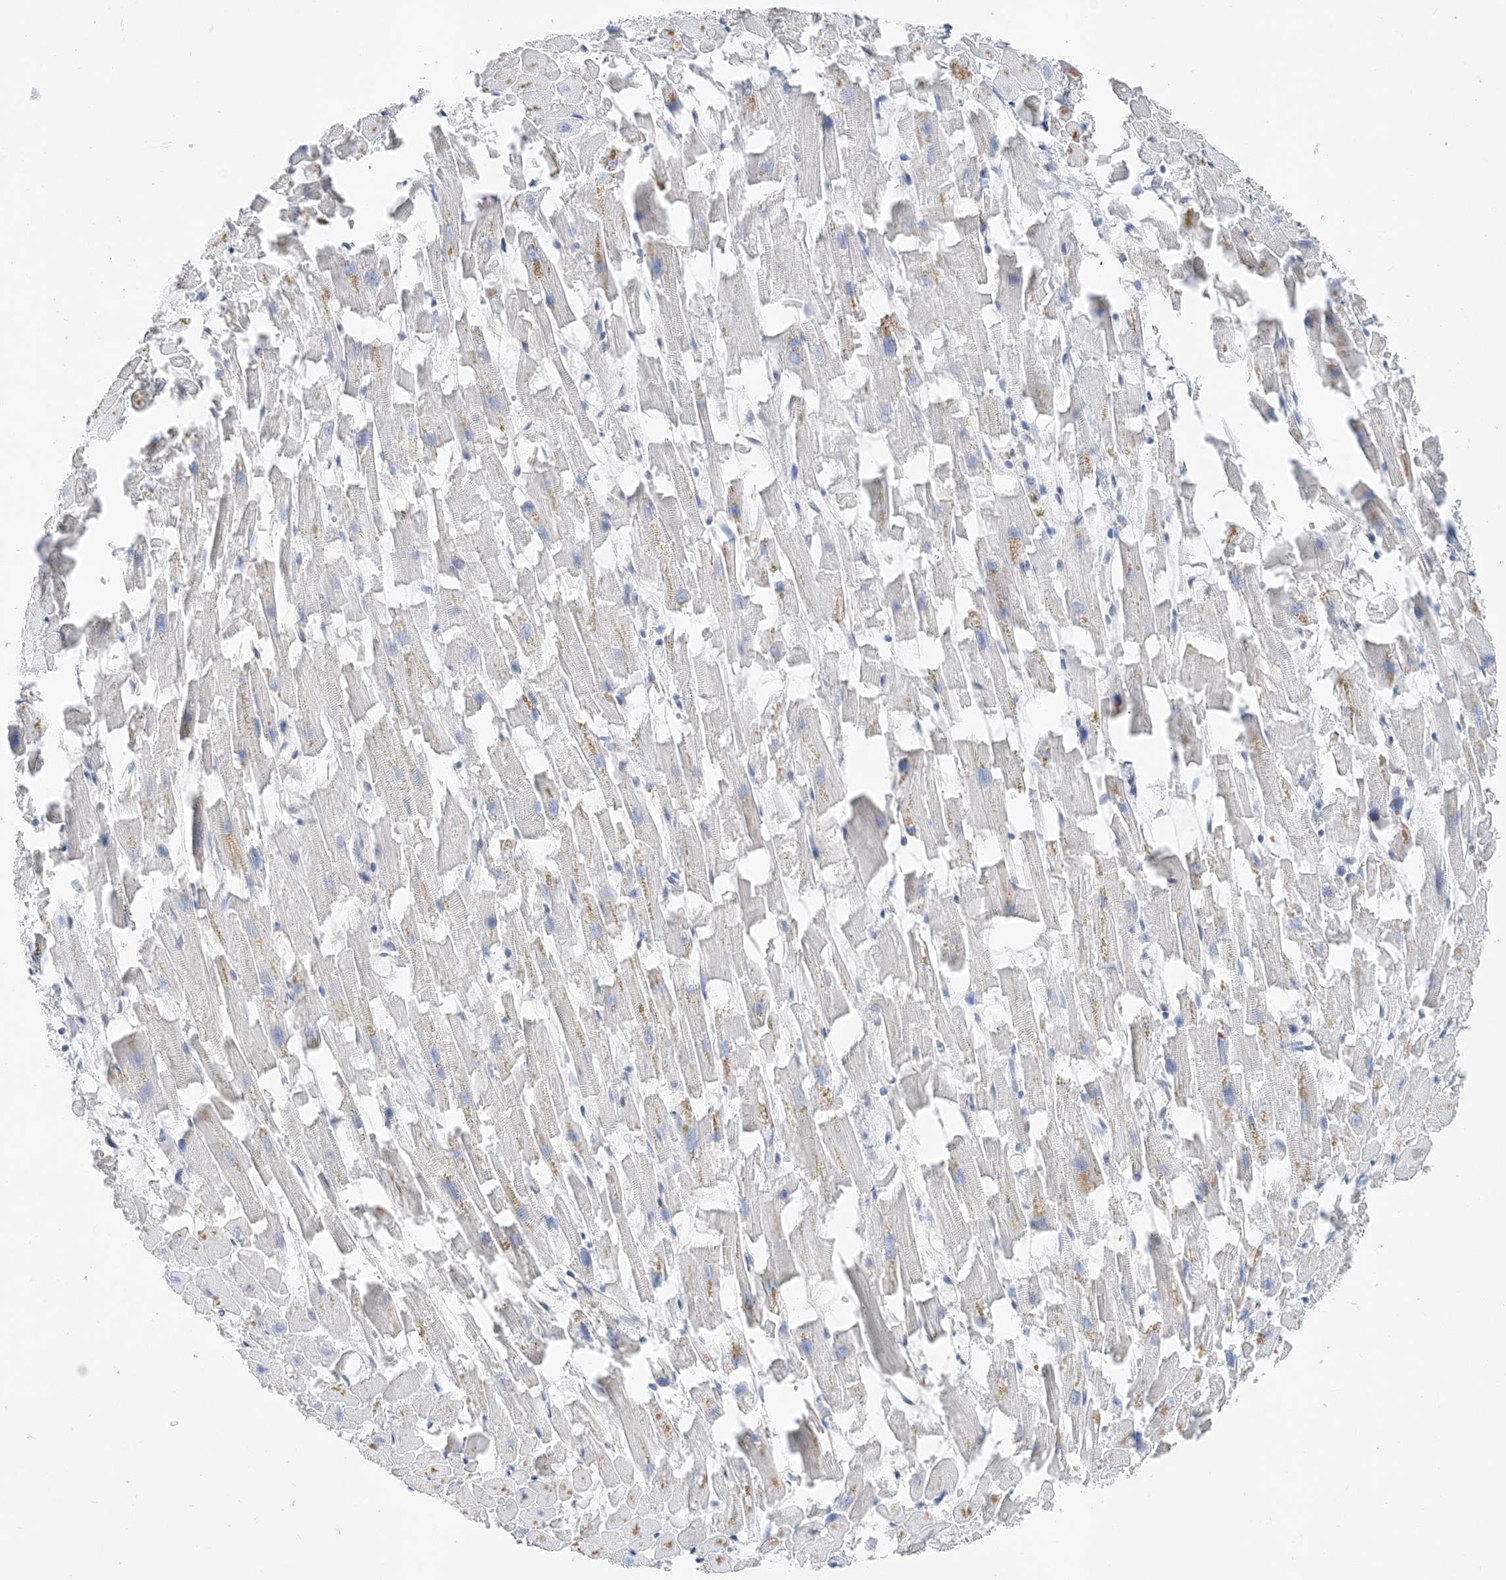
{"staining": {"intensity": "negative", "quantity": "none", "location": "none"}, "tissue": "heart muscle", "cell_type": "Cardiomyocytes", "image_type": "normal", "snomed": [{"axis": "morphology", "description": "Normal tissue, NOS"}, {"axis": "topography", "description": "Heart"}], "caption": "This is an immunohistochemistry photomicrograph of normal heart muscle. There is no staining in cardiomyocytes.", "gene": "LARP4B", "patient": {"sex": "female", "age": 64}}